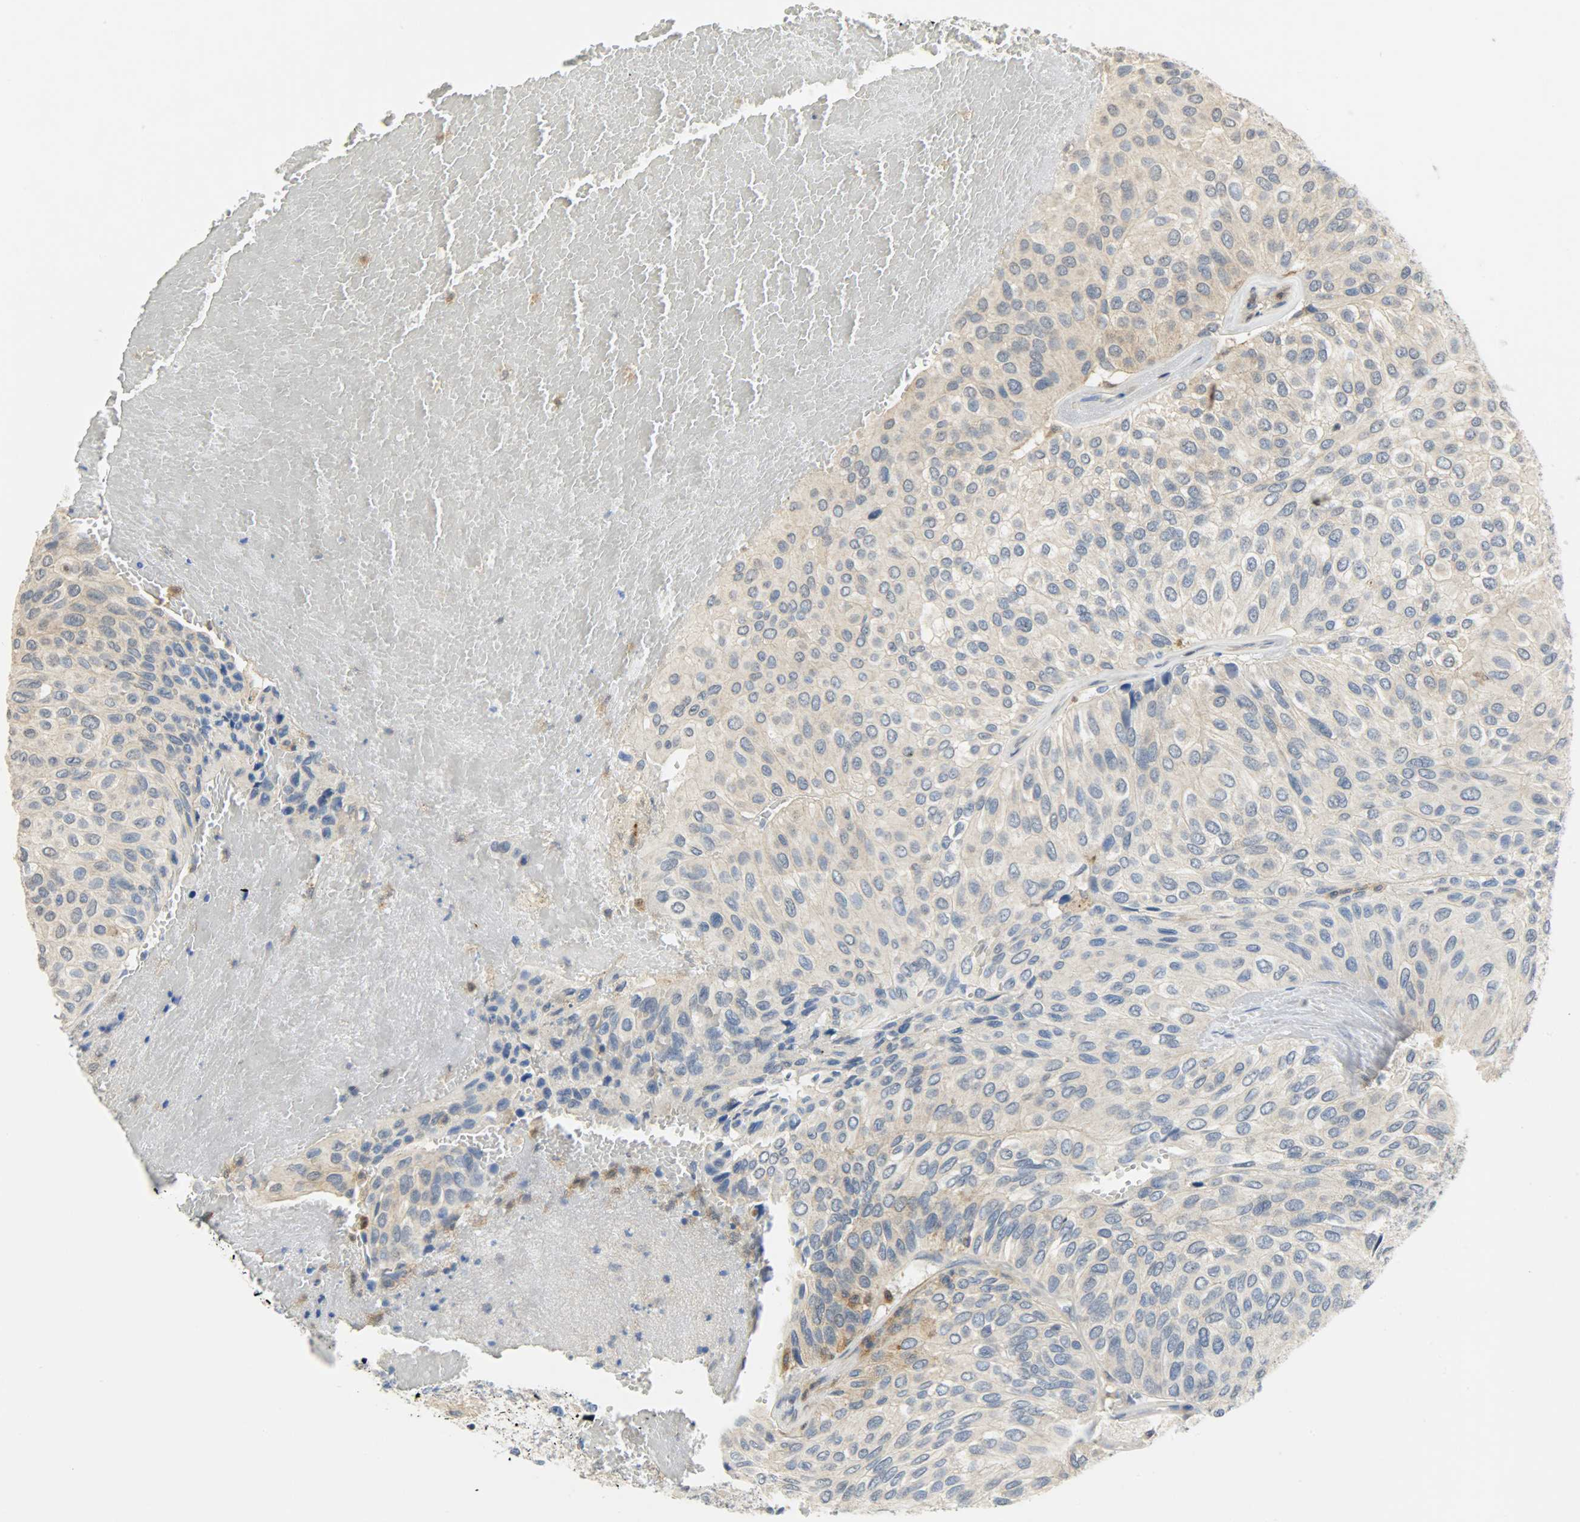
{"staining": {"intensity": "moderate", "quantity": "25%-75%", "location": "cytoplasmic/membranous"}, "tissue": "urothelial cancer", "cell_type": "Tumor cells", "image_type": "cancer", "snomed": [{"axis": "morphology", "description": "Urothelial carcinoma, High grade"}, {"axis": "topography", "description": "Urinary bladder"}], "caption": "Urothelial cancer tissue reveals moderate cytoplasmic/membranous expression in about 25%-75% of tumor cells", "gene": "TRIM21", "patient": {"sex": "male", "age": 66}}